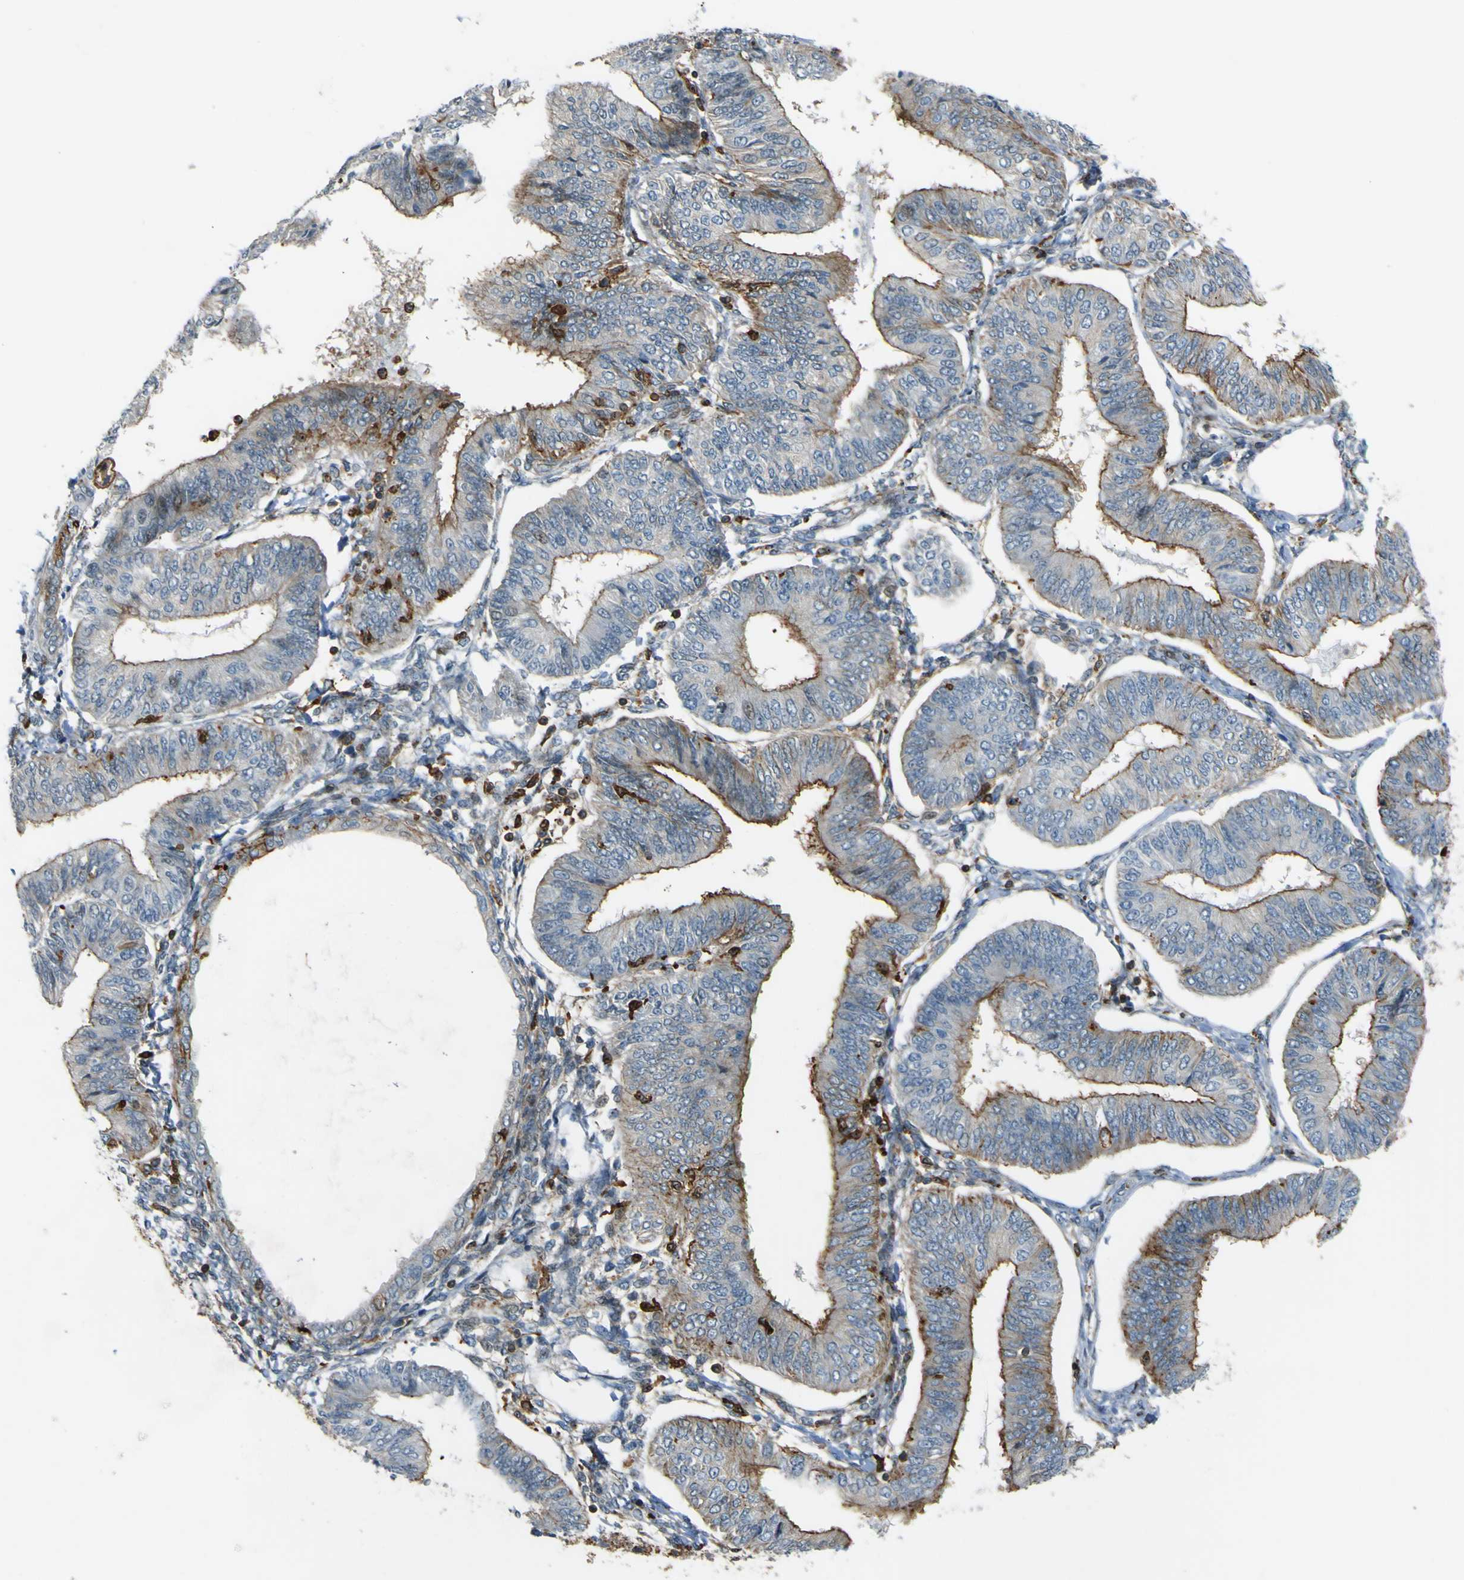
{"staining": {"intensity": "moderate", "quantity": ">75%", "location": "cytoplasmic/membranous"}, "tissue": "endometrial cancer", "cell_type": "Tumor cells", "image_type": "cancer", "snomed": [{"axis": "morphology", "description": "Adenocarcinoma, NOS"}, {"axis": "topography", "description": "Endometrium"}], "caption": "A high-resolution histopathology image shows immunohistochemistry staining of adenocarcinoma (endometrial), which exhibits moderate cytoplasmic/membranous staining in approximately >75% of tumor cells. (DAB IHC, brown staining for protein, blue staining for nuclei).", "gene": "PCDHB5", "patient": {"sex": "female", "age": 58}}